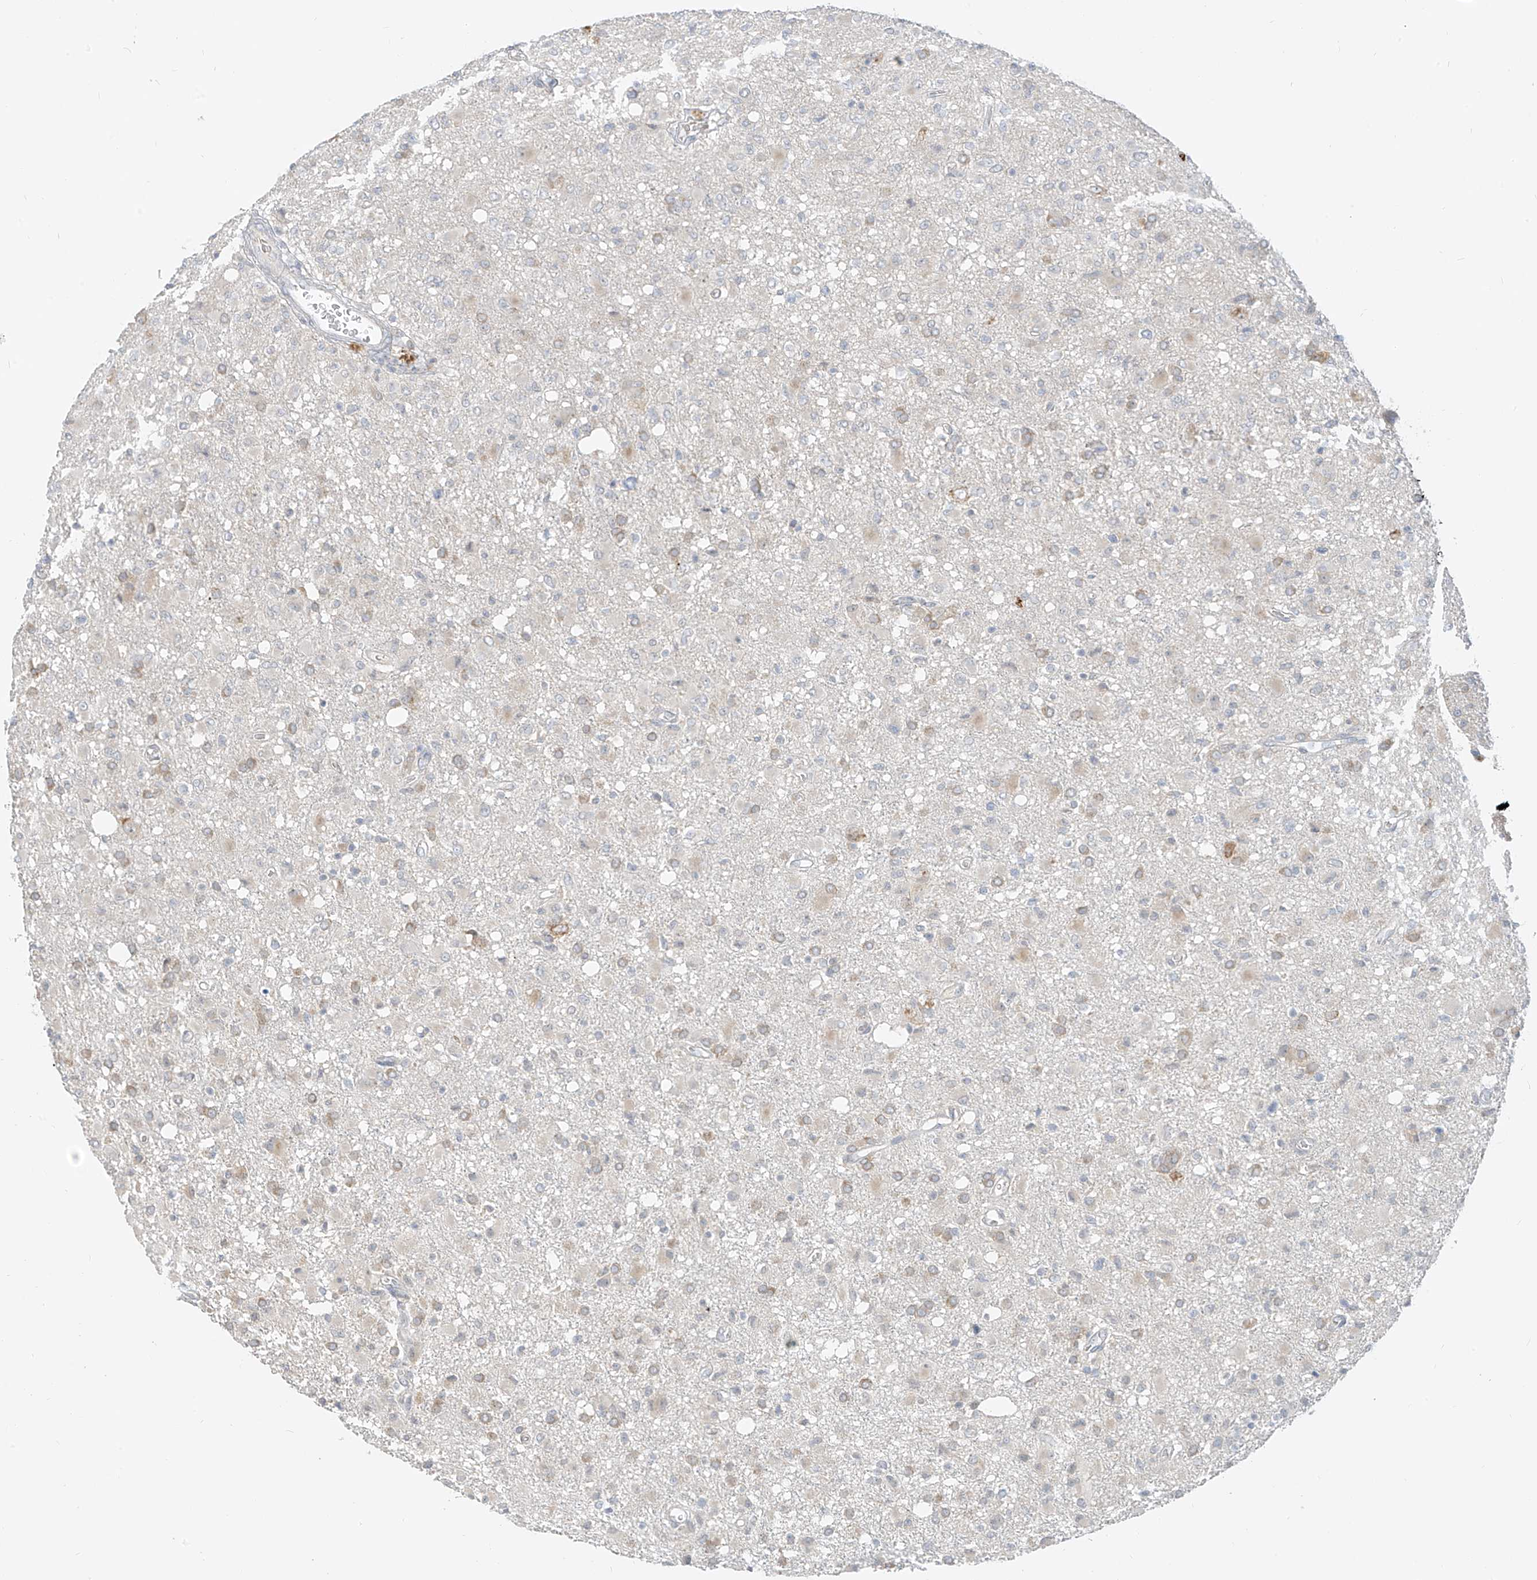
{"staining": {"intensity": "weak", "quantity": "<25%", "location": "cytoplasmic/membranous"}, "tissue": "glioma", "cell_type": "Tumor cells", "image_type": "cancer", "snomed": [{"axis": "morphology", "description": "Glioma, malignant, High grade"}, {"axis": "topography", "description": "Brain"}], "caption": "High power microscopy photomicrograph of an immunohistochemistry (IHC) image of high-grade glioma (malignant), revealing no significant staining in tumor cells.", "gene": "C2orf42", "patient": {"sex": "female", "age": 57}}